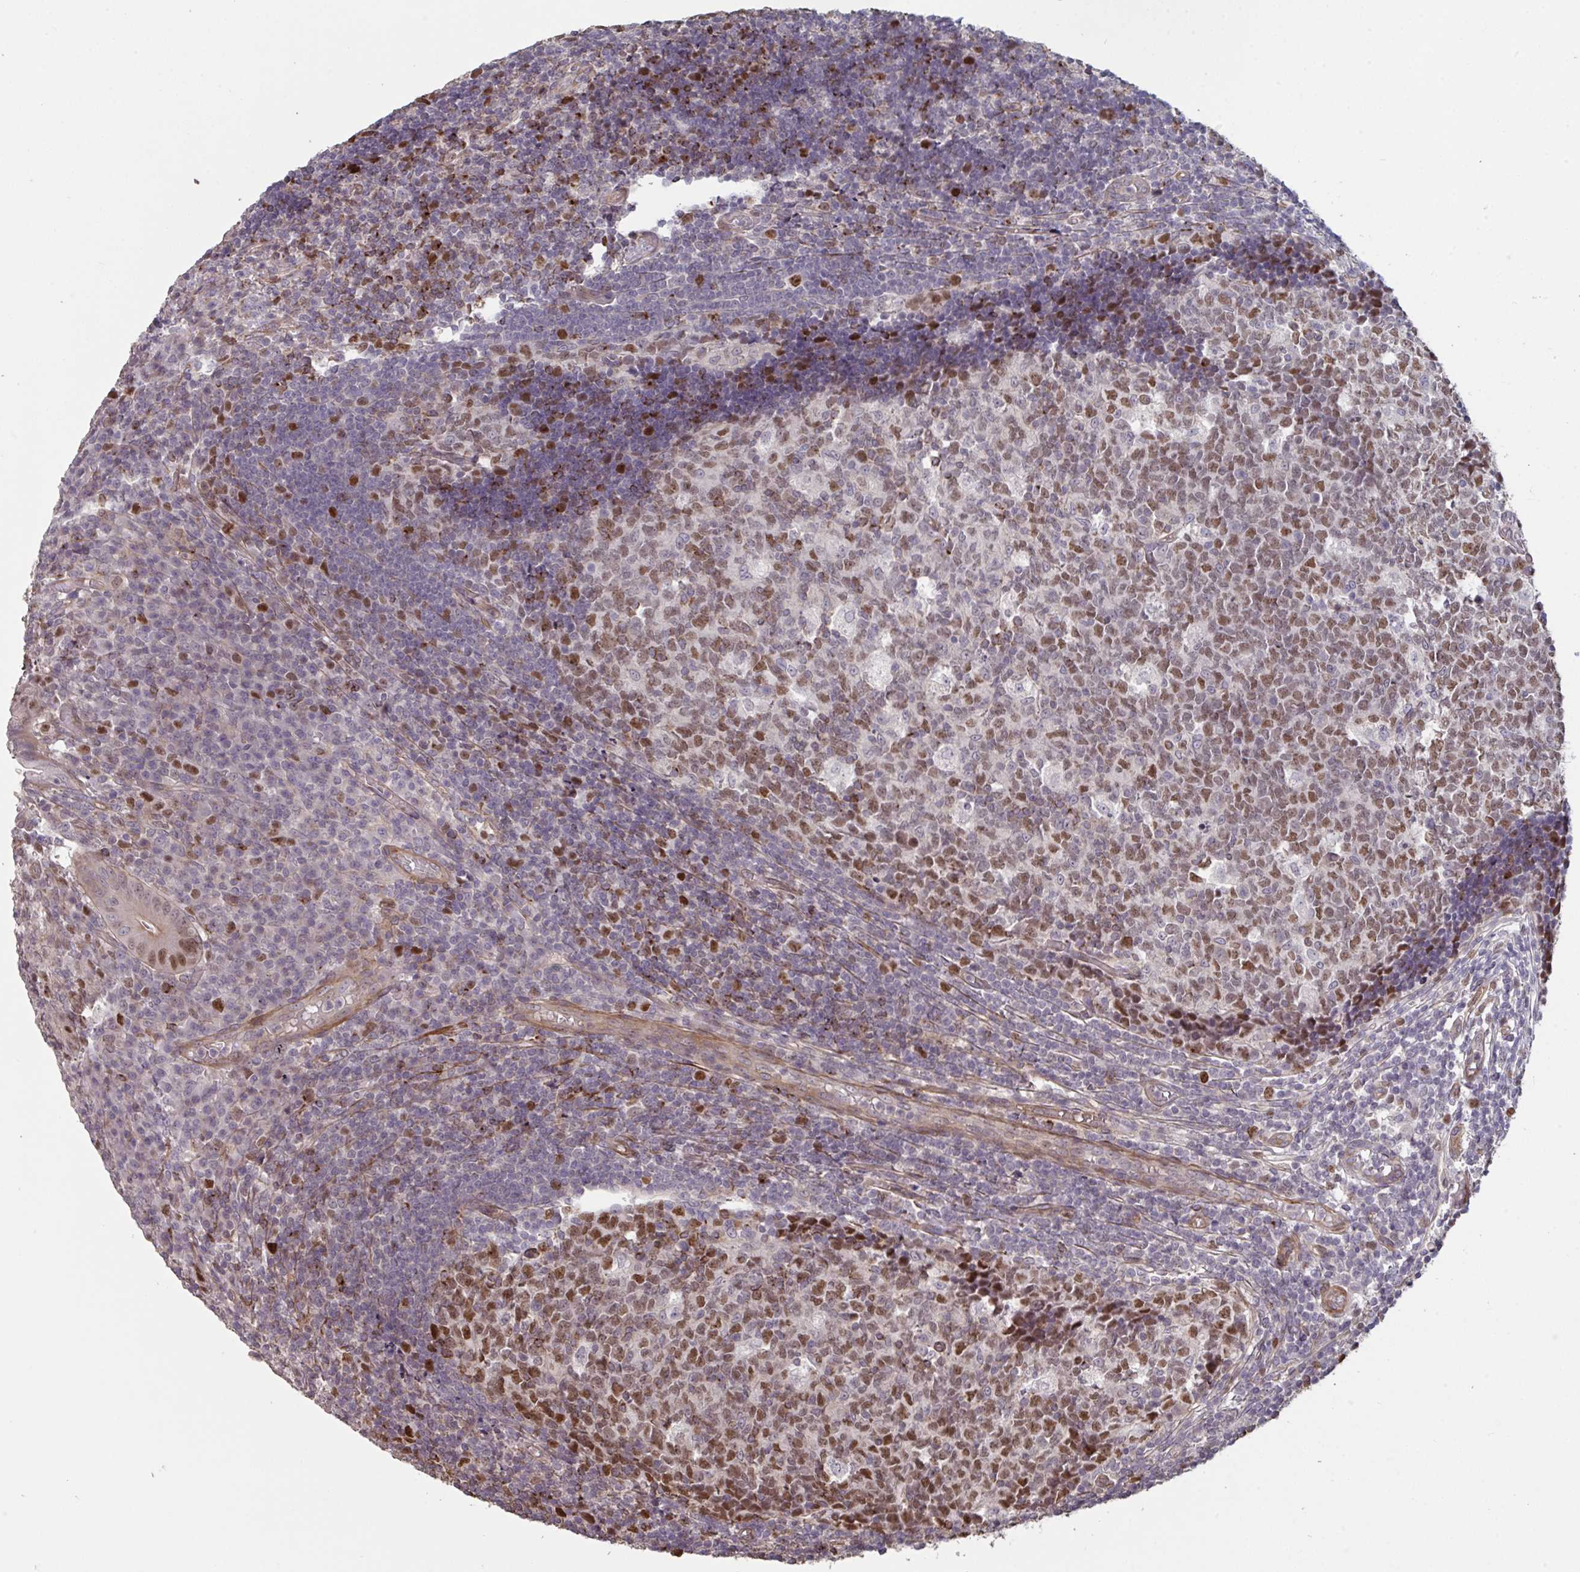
{"staining": {"intensity": "moderate", "quantity": ">75%", "location": "cytoplasmic/membranous,nuclear"}, "tissue": "appendix", "cell_type": "Glandular cells", "image_type": "normal", "snomed": [{"axis": "morphology", "description": "Normal tissue, NOS"}, {"axis": "topography", "description": "Appendix"}], "caption": "Immunohistochemistry histopathology image of benign appendix: human appendix stained using immunohistochemistry (IHC) exhibits medium levels of moderate protein expression localized specifically in the cytoplasmic/membranous,nuclear of glandular cells, appearing as a cytoplasmic/membranous,nuclear brown color.", "gene": "IPO5", "patient": {"sex": "male", "age": 18}}